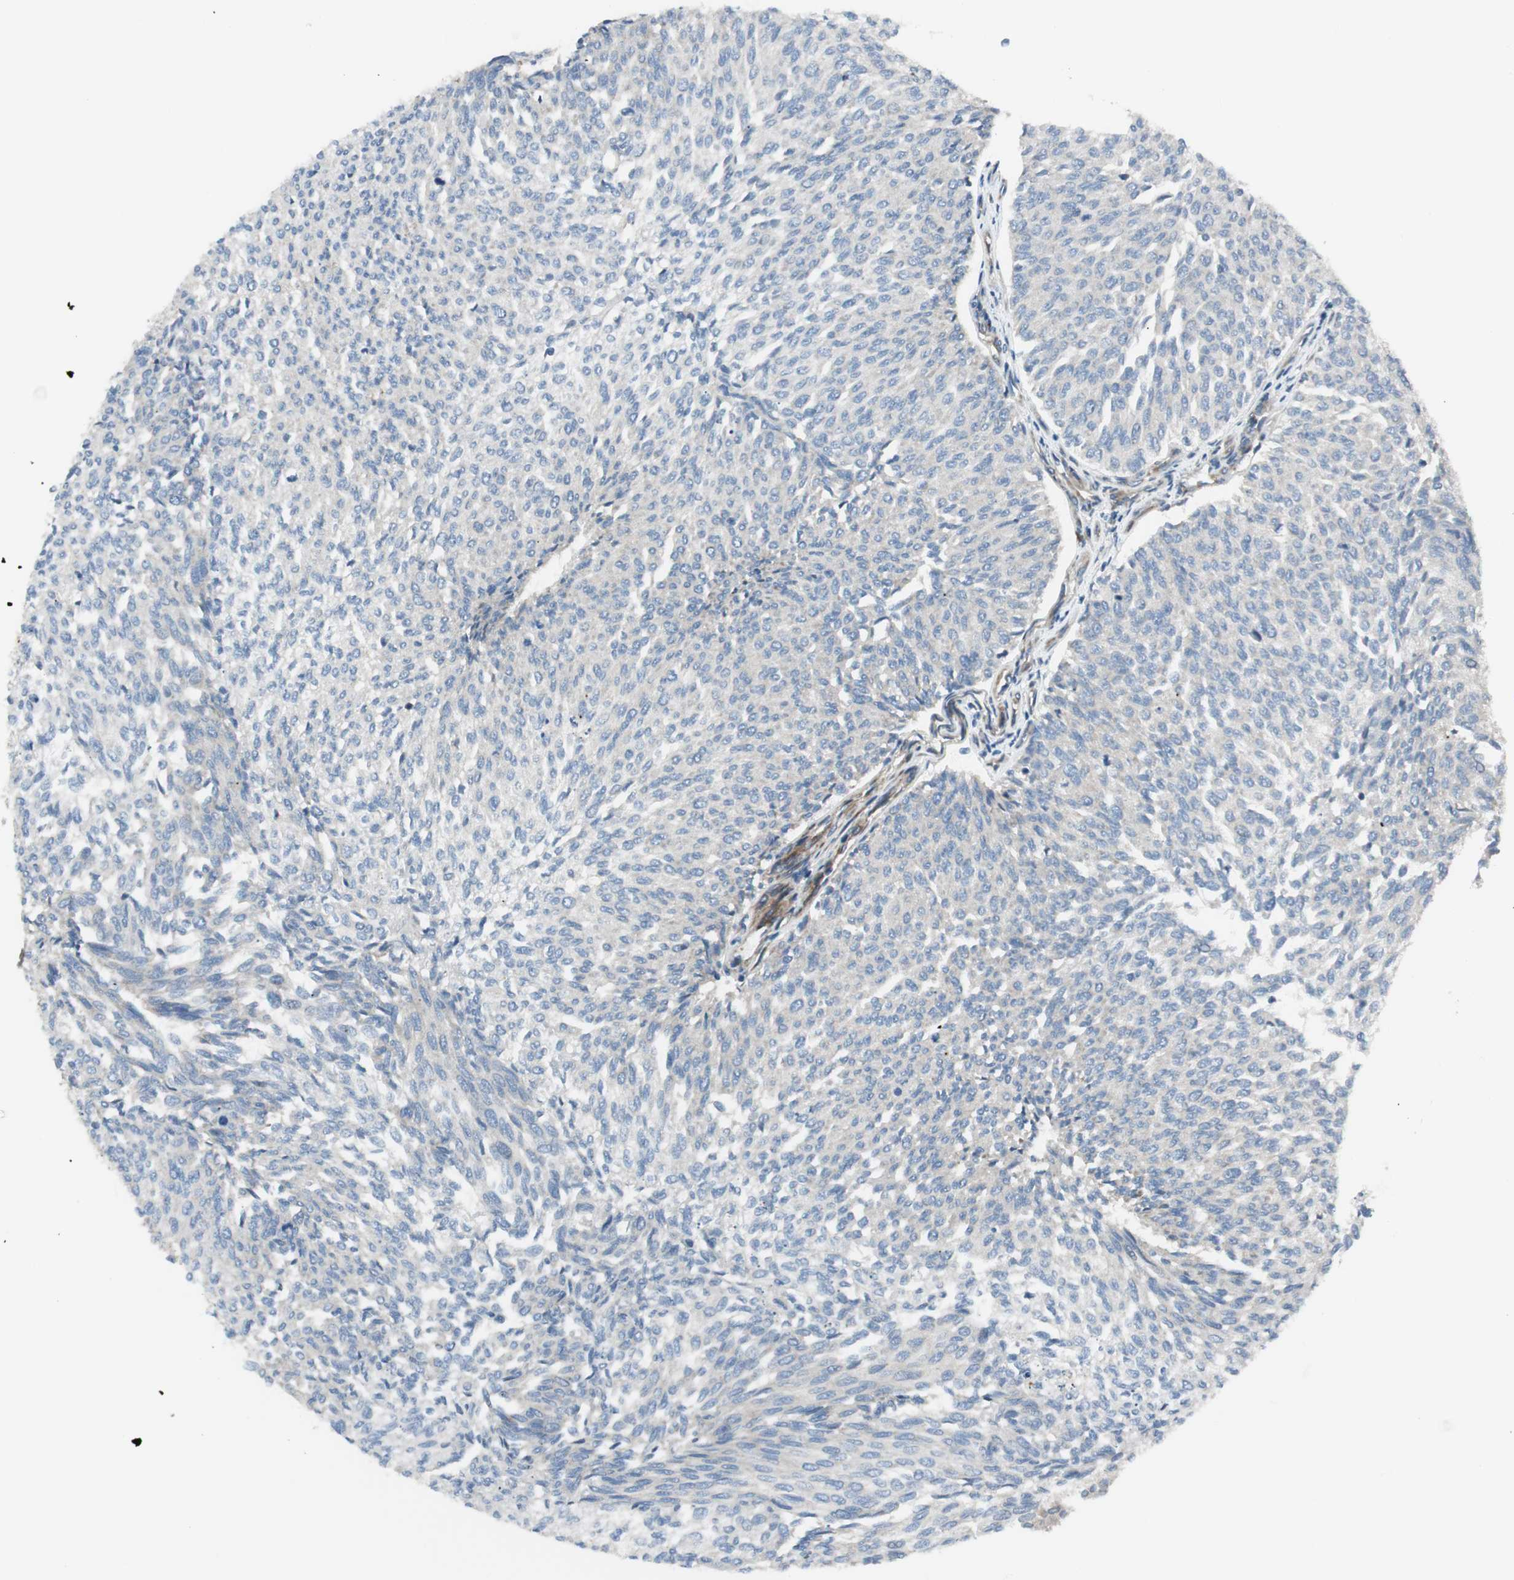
{"staining": {"intensity": "negative", "quantity": "none", "location": "none"}, "tissue": "urothelial cancer", "cell_type": "Tumor cells", "image_type": "cancer", "snomed": [{"axis": "morphology", "description": "Urothelial carcinoma, Low grade"}, {"axis": "topography", "description": "Urinary bladder"}], "caption": "Photomicrograph shows no protein expression in tumor cells of urothelial carcinoma (low-grade) tissue.", "gene": "PRKG1", "patient": {"sex": "female", "age": 79}}